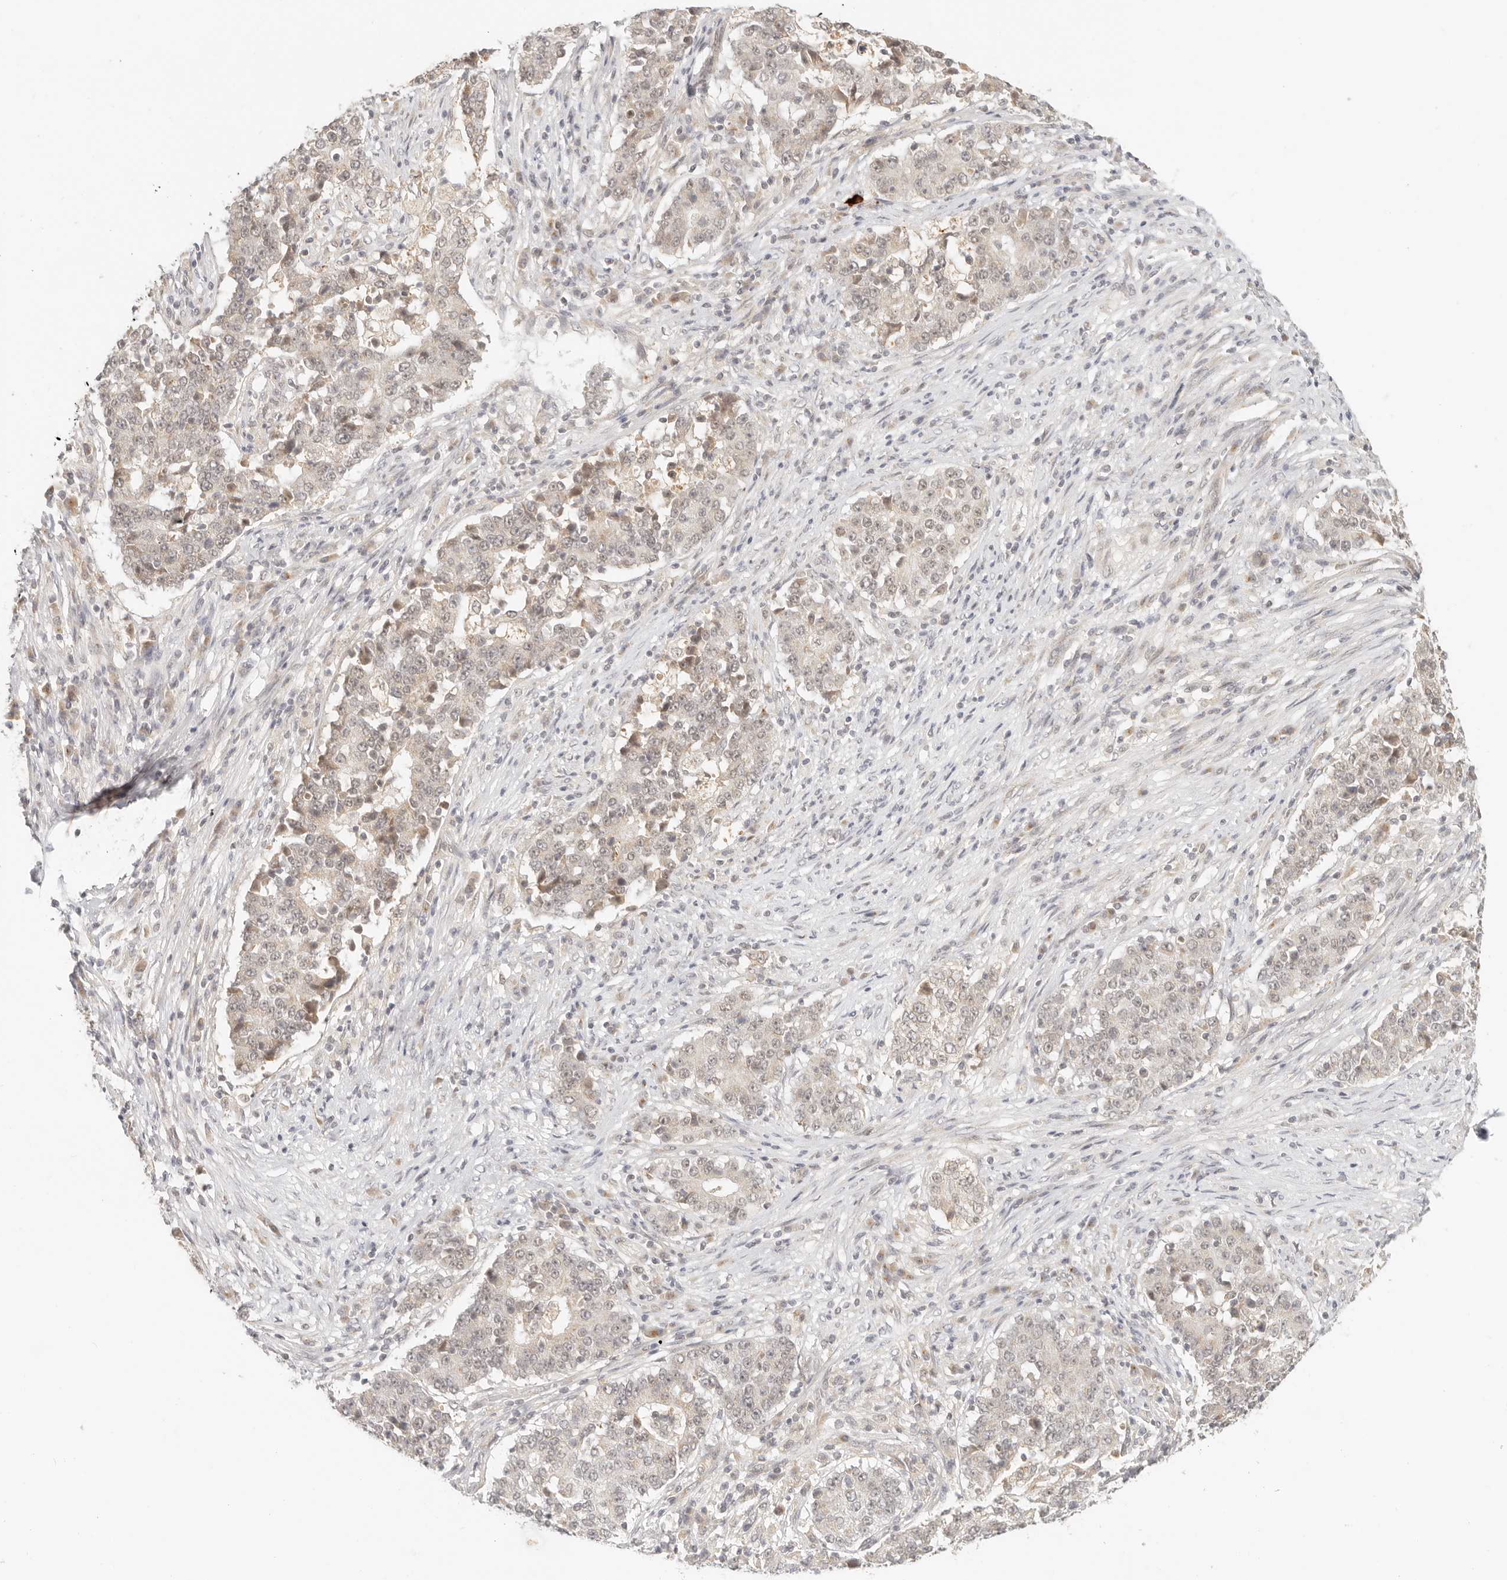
{"staining": {"intensity": "negative", "quantity": "none", "location": "none"}, "tissue": "stomach cancer", "cell_type": "Tumor cells", "image_type": "cancer", "snomed": [{"axis": "morphology", "description": "Adenocarcinoma, NOS"}, {"axis": "topography", "description": "Stomach"}], "caption": "This is an IHC histopathology image of human adenocarcinoma (stomach). There is no positivity in tumor cells.", "gene": "INTS11", "patient": {"sex": "male", "age": 59}}